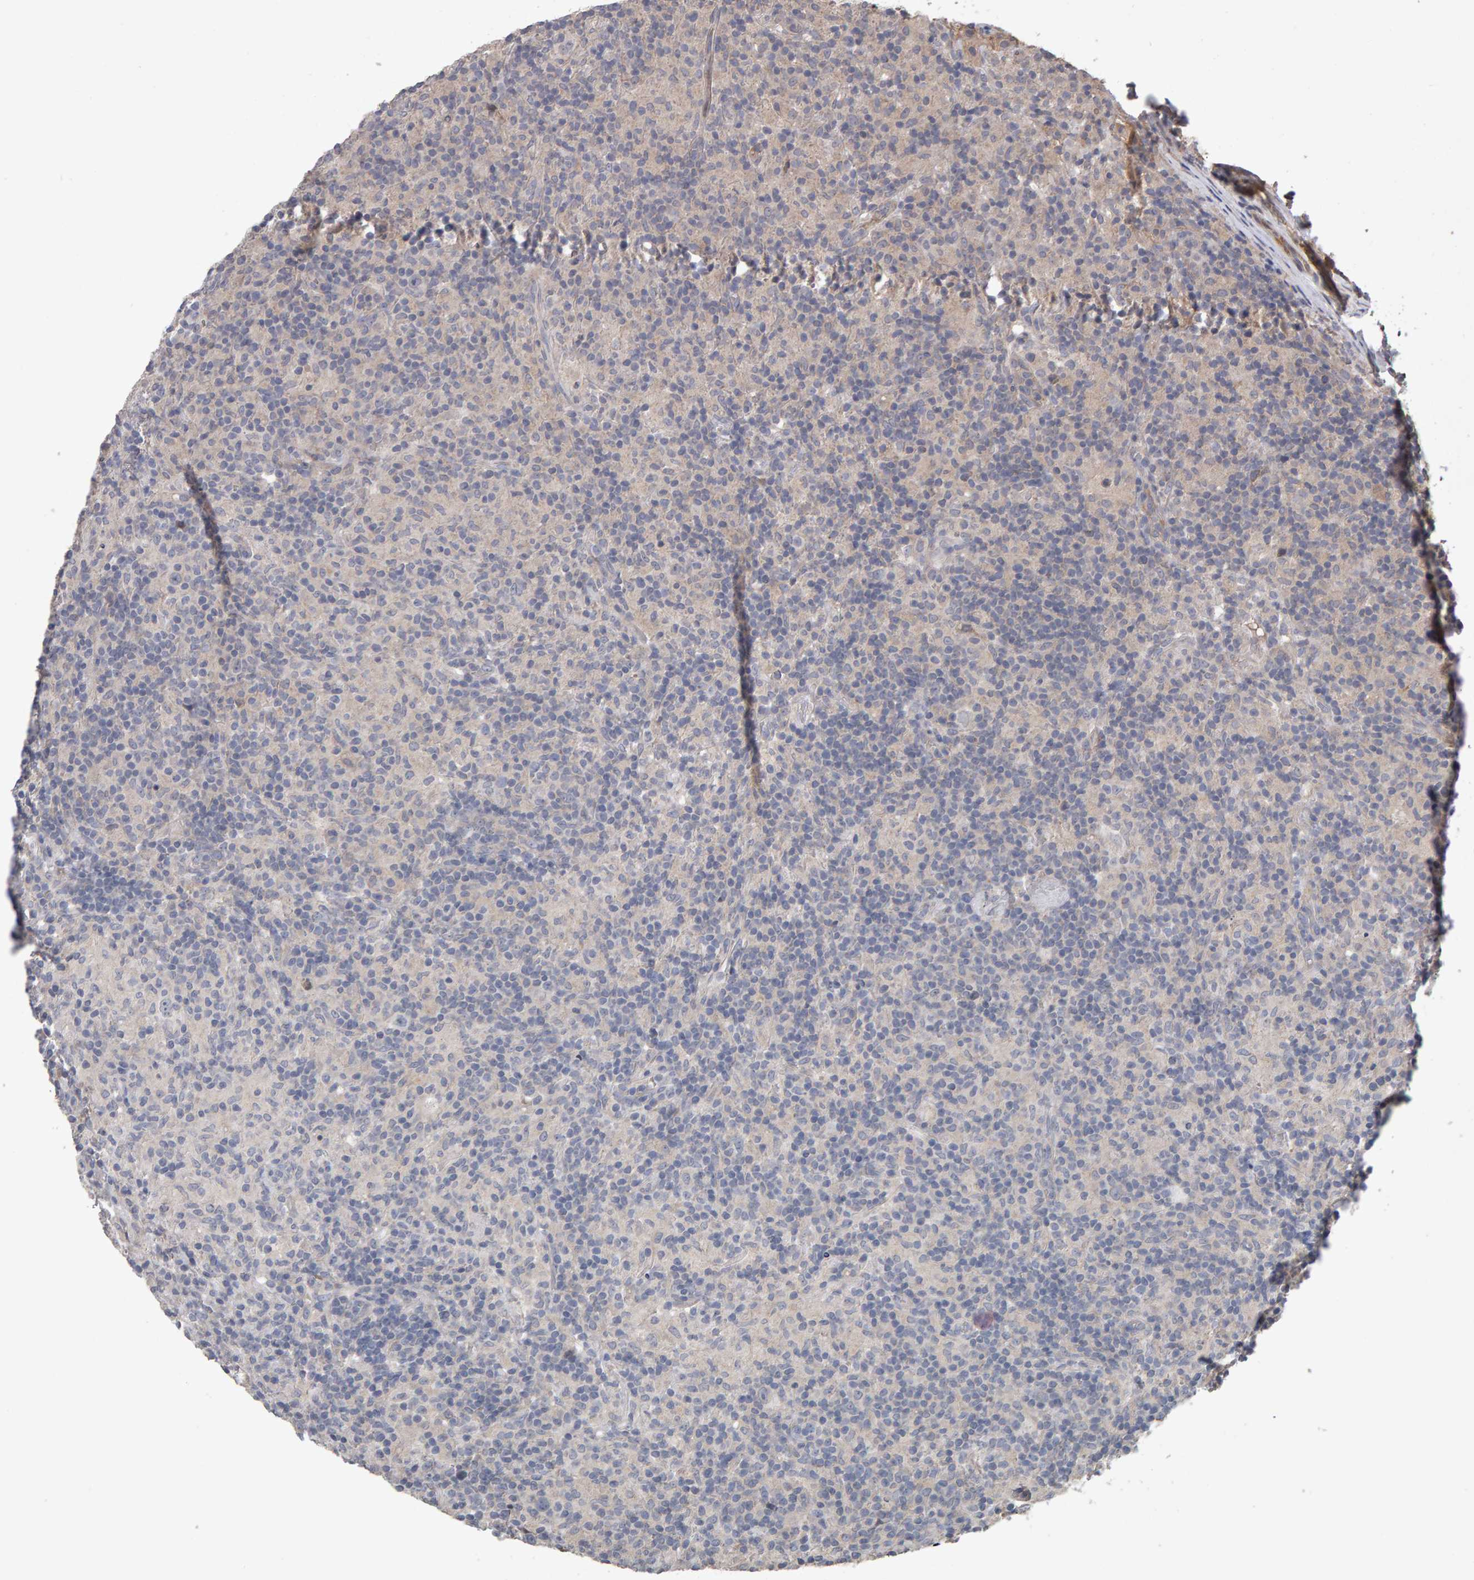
{"staining": {"intensity": "negative", "quantity": "none", "location": "none"}, "tissue": "lymphoma", "cell_type": "Tumor cells", "image_type": "cancer", "snomed": [{"axis": "morphology", "description": "Hodgkin's disease, NOS"}, {"axis": "topography", "description": "Lymph node"}], "caption": "DAB (3,3'-diaminobenzidine) immunohistochemical staining of Hodgkin's disease reveals no significant staining in tumor cells.", "gene": "COASY", "patient": {"sex": "male", "age": 70}}